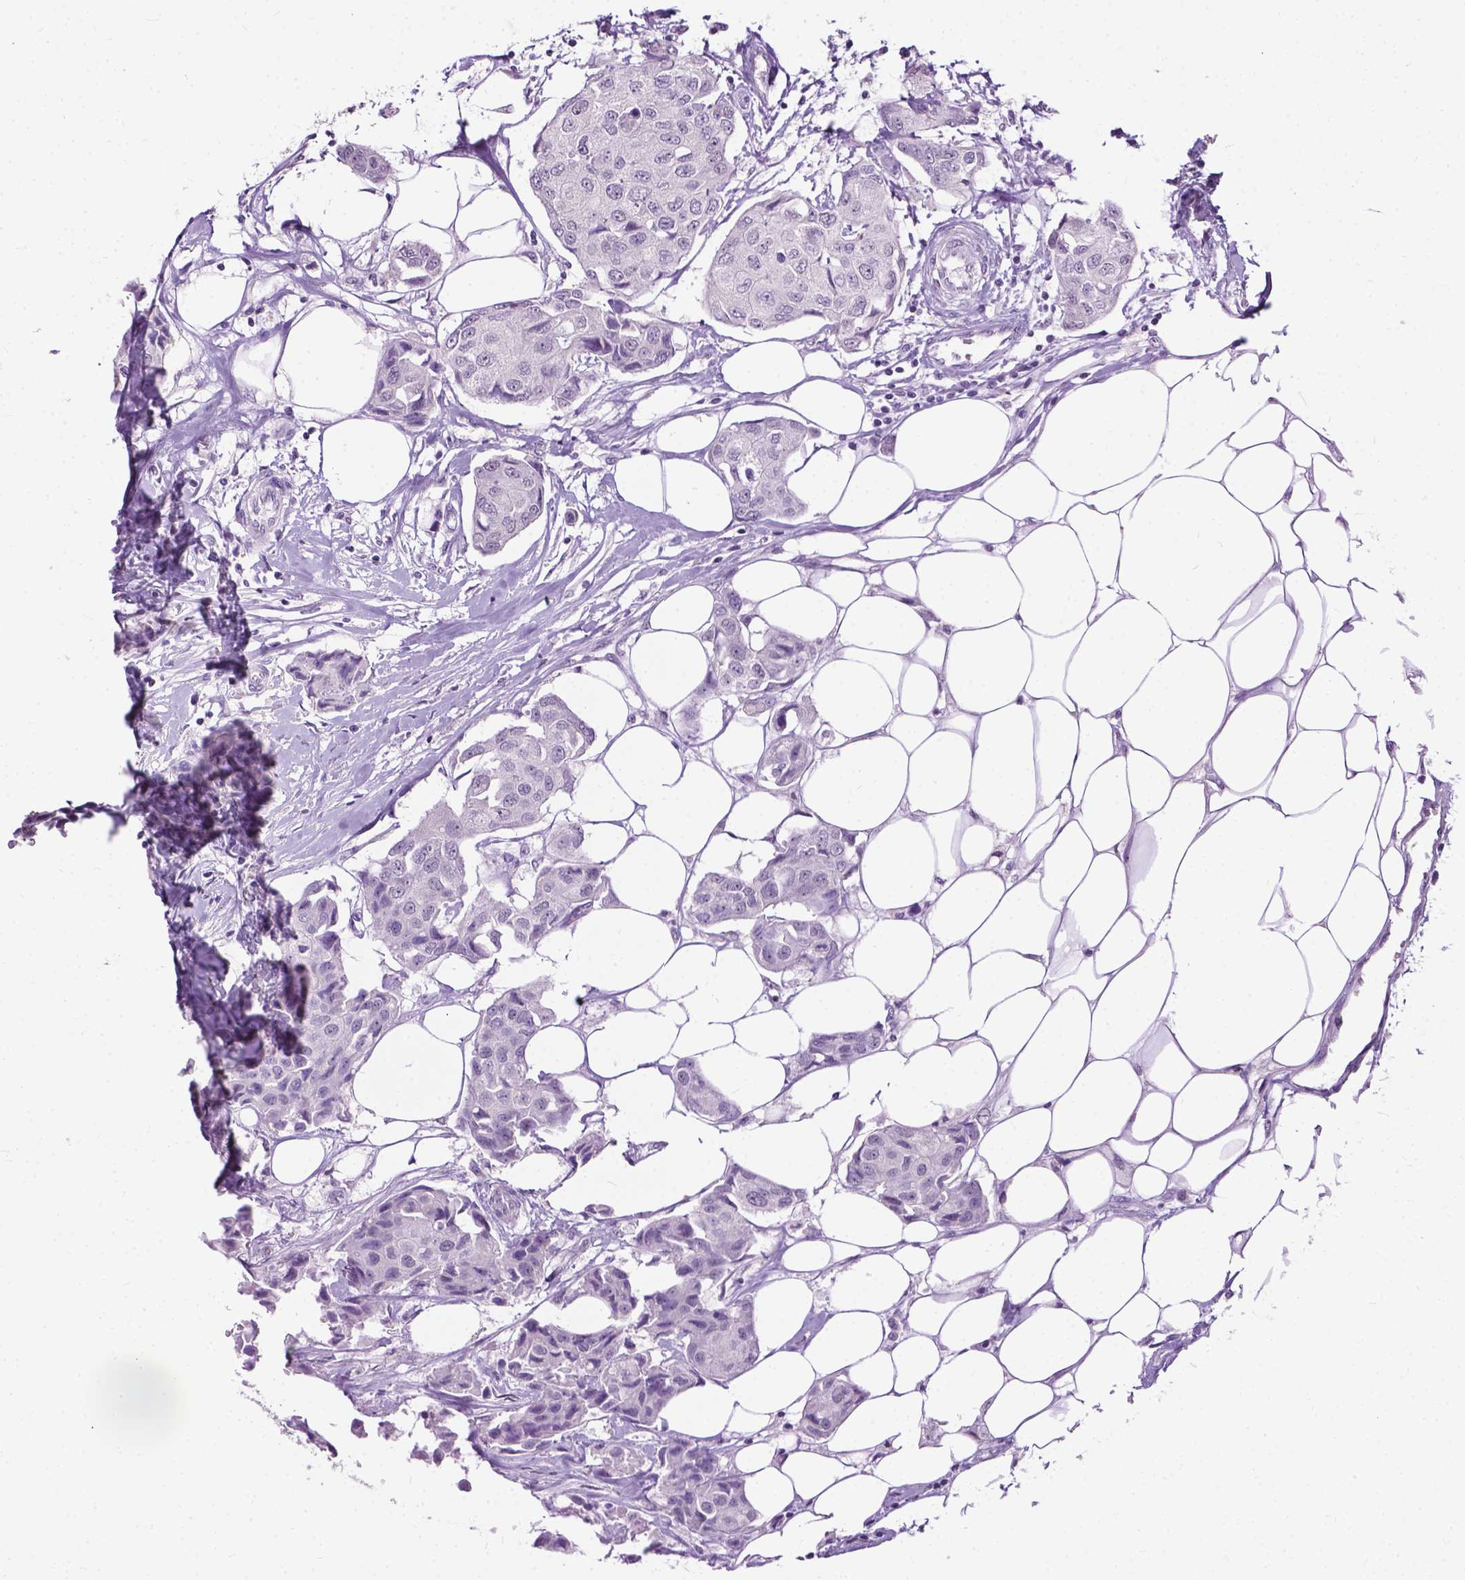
{"staining": {"intensity": "negative", "quantity": "none", "location": "none"}, "tissue": "breast cancer", "cell_type": "Tumor cells", "image_type": "cancer", "snomed": [{"axis": "morphology", "description": "Duct carcinoma"}, {"axis": "topography", "description": "Breast"}, {"axis": "topography", "description": "Lymph node"}], "caption": "IHC image of neoplastic tissue: human breast cancer stained with DAB displays no significant protein positivity in tumor cells. (IHC, brightfield microscopy, high magnification).", "gene": "GPR37L1", "patient": {"sex": "female", "age": 80}}